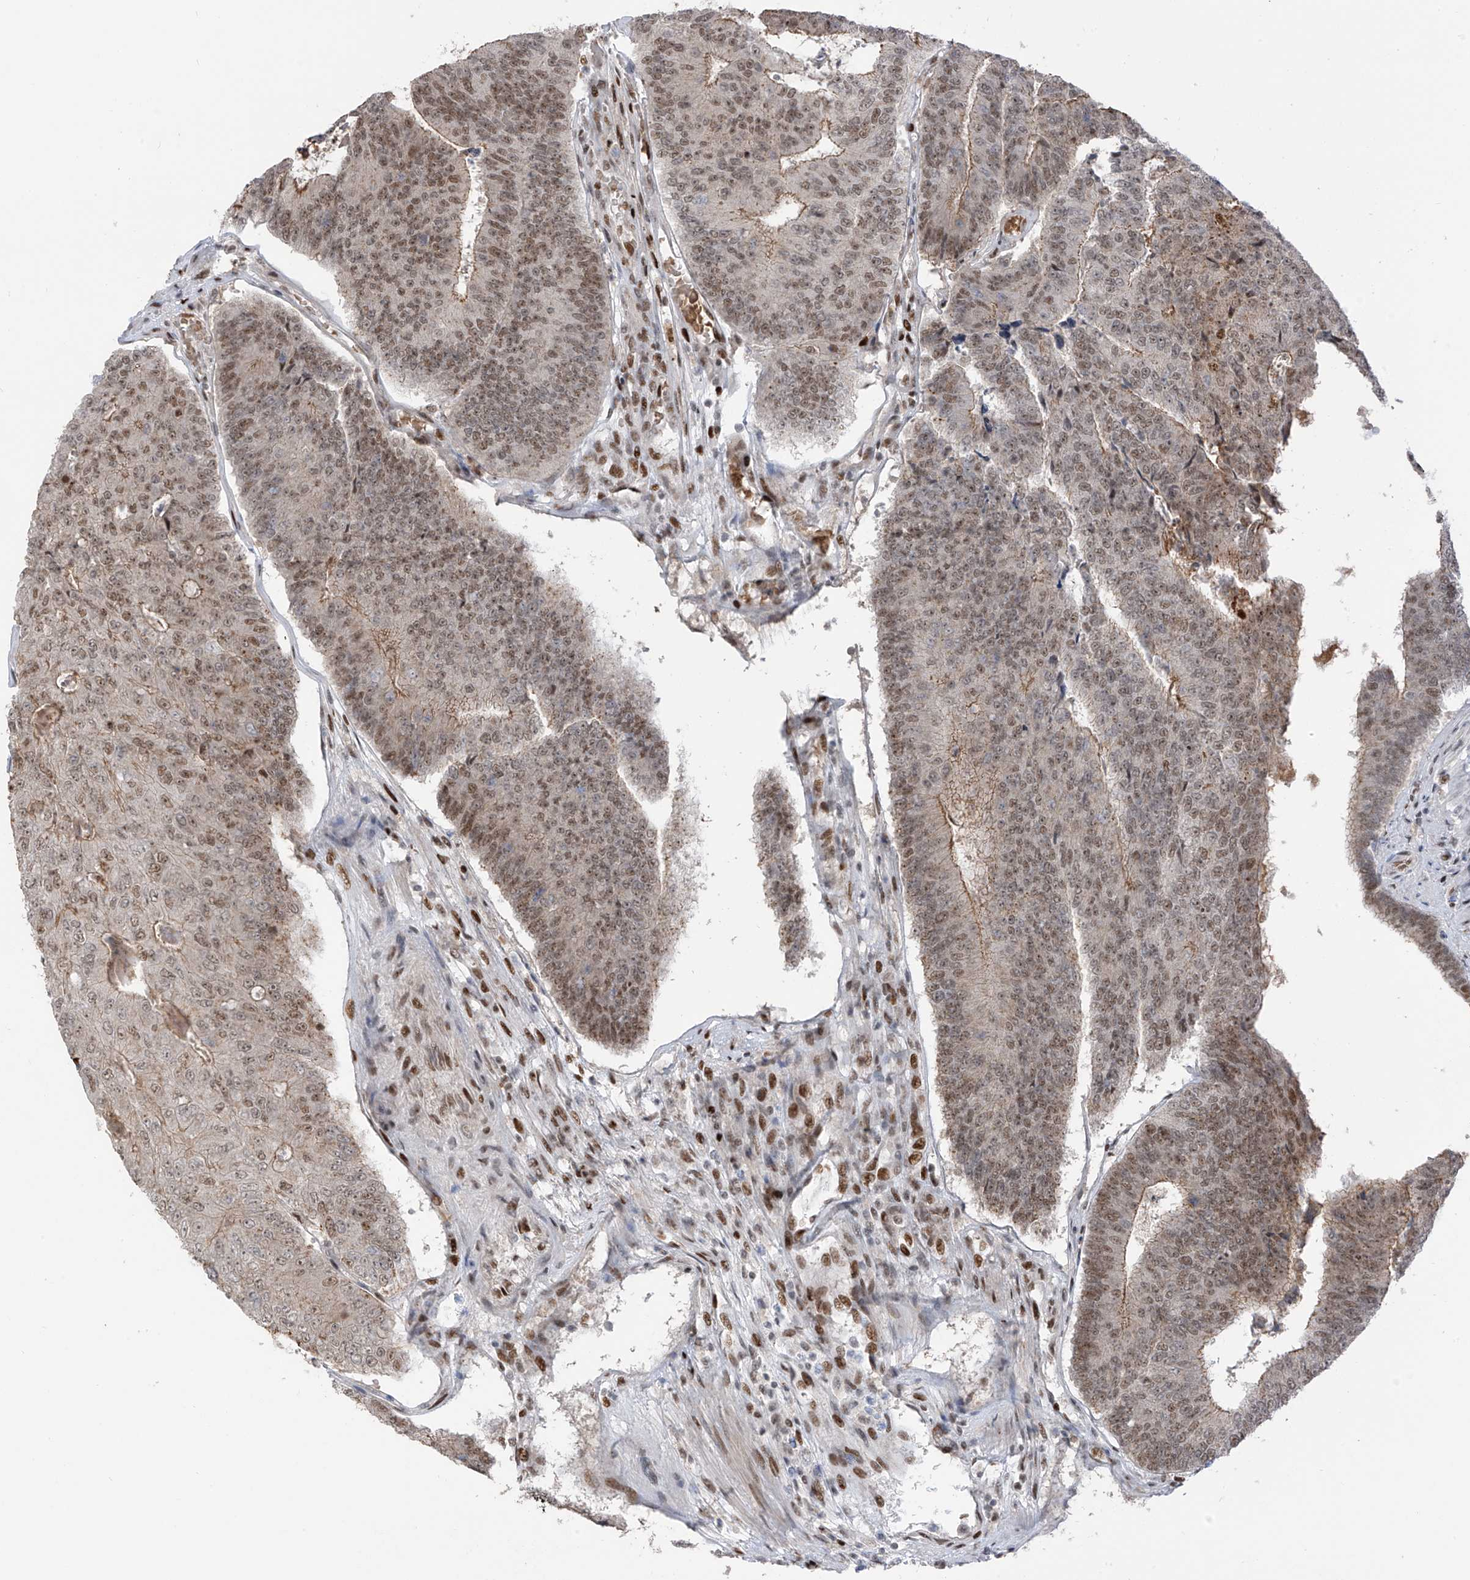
{"staining": {"intensity": "moderate", "quantity": ">75%", "location": "cytoplasmic/membranous,nuclear"}, "tissue": "colorectal cancer", "cell_type": "Tumor cells", "image_type": "cancer", "snomed": [{"axis": "morphology", "description": "Adenocarcinoma, NOS"}, {"axis": "topography", "description": "Colon"}], "caption": "Colorectal cancer (adenocarcinoma) tissue exhibits moderate cytoplasmic/membranous and nuclear expression in approximately >75% of tumor cells", "gene": "ZCWPW2", "patient": {"sex": "female", "age": 67}}